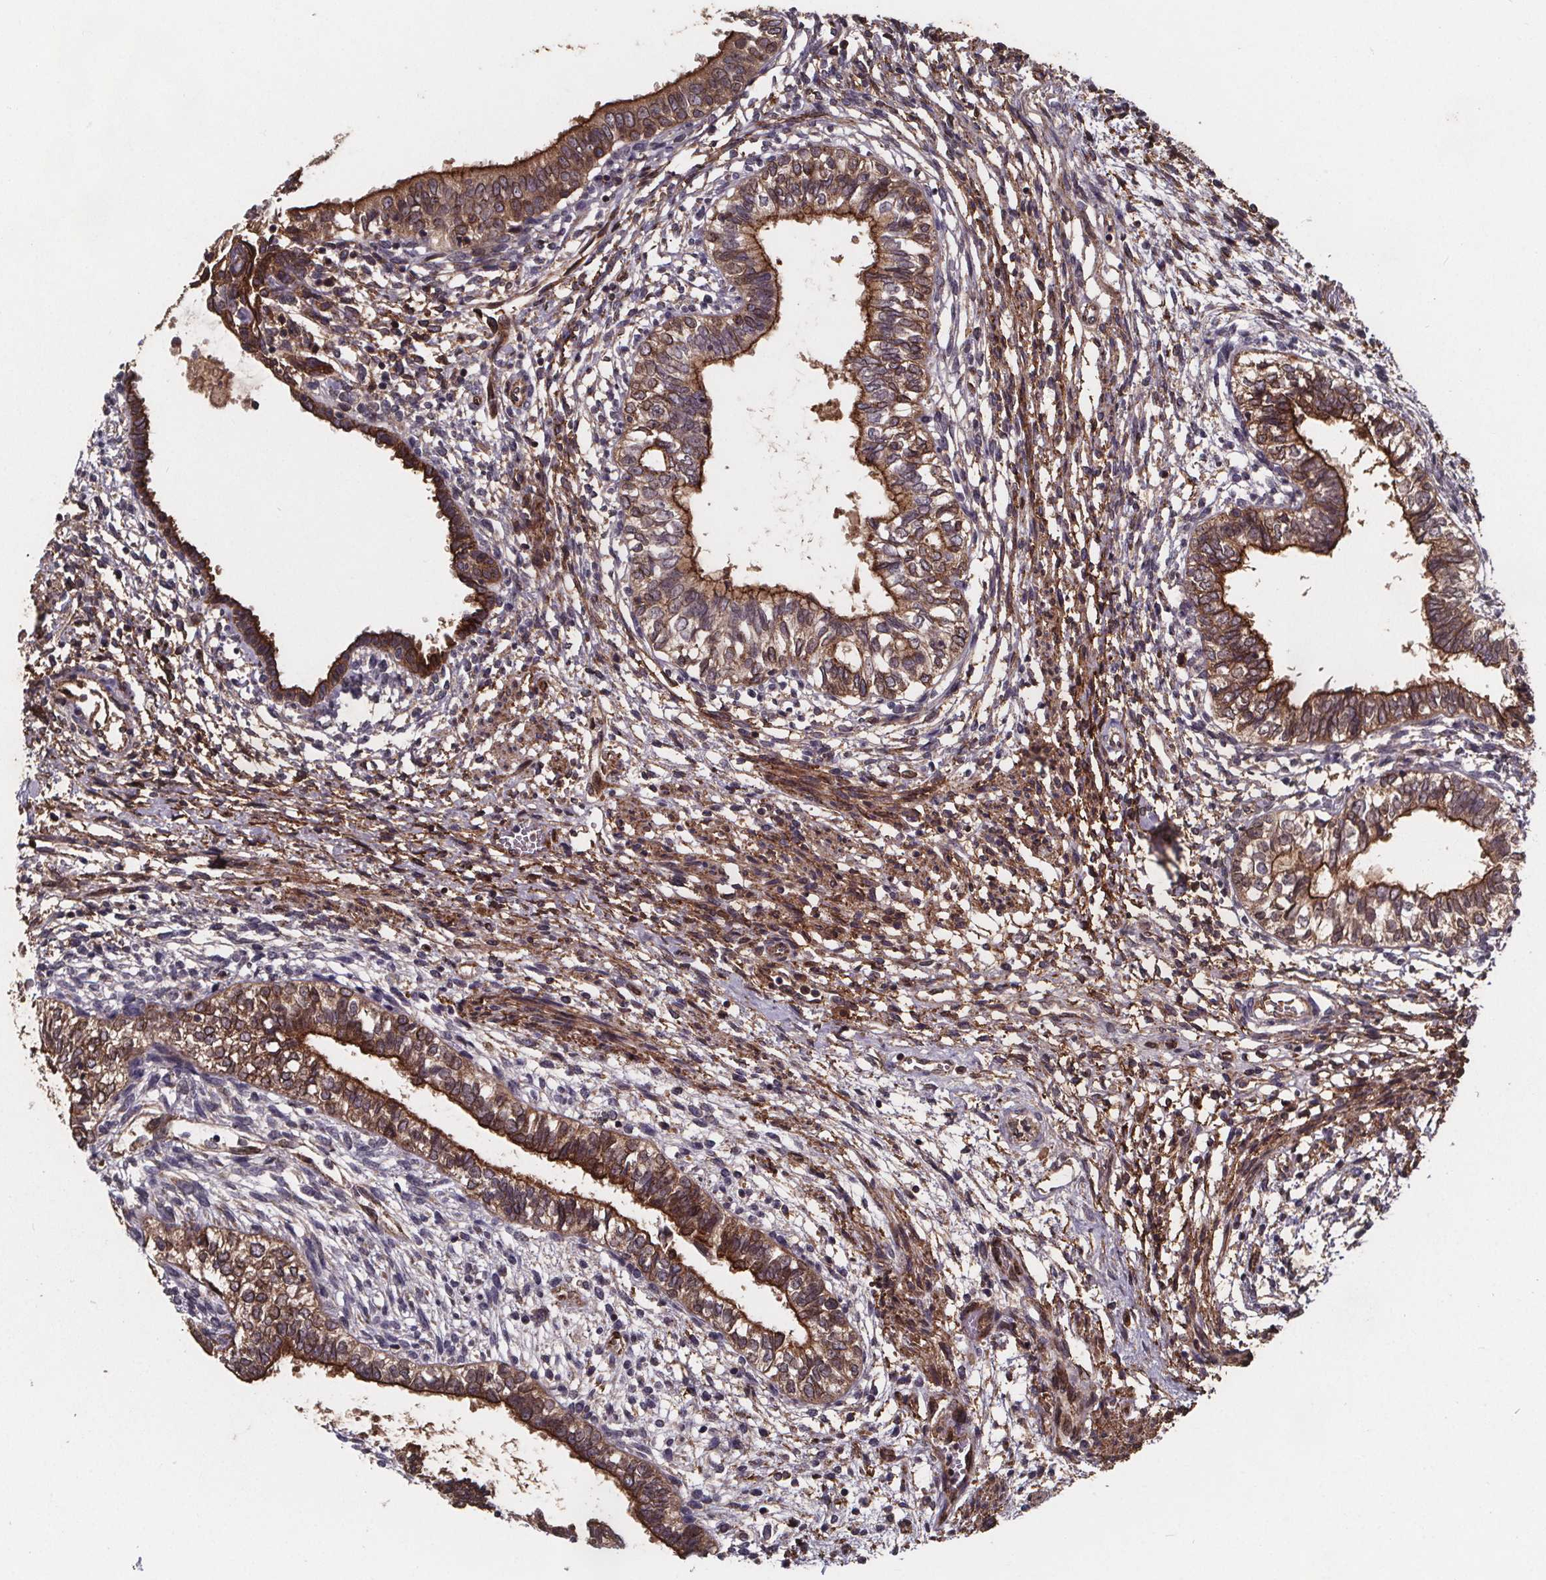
{"staining": {"intensity": "moderate", "quantity": ">75%", "location": "cytoplasmic/membranous"}, "tissue": "testis cancer", "cell_type": "Tumor cells", "image_type": "cancer", "snomed": [{"axis": "morphology", "description": "Carcinoma, Embryonal, NOS"}, {"axis": "topography", "description": "Testis"}], "caption": "DAB immunohistochemical staining of human testis embryonal carcinoma displays moderate cytoplasmic/membranous protein expression in approximately >75% of tumor cells. (brown staining indicates protein expression, while blue staining denotes nuclei).", "gene": "FASTKD3", "patient": {"sex": "male", "age": 37}}